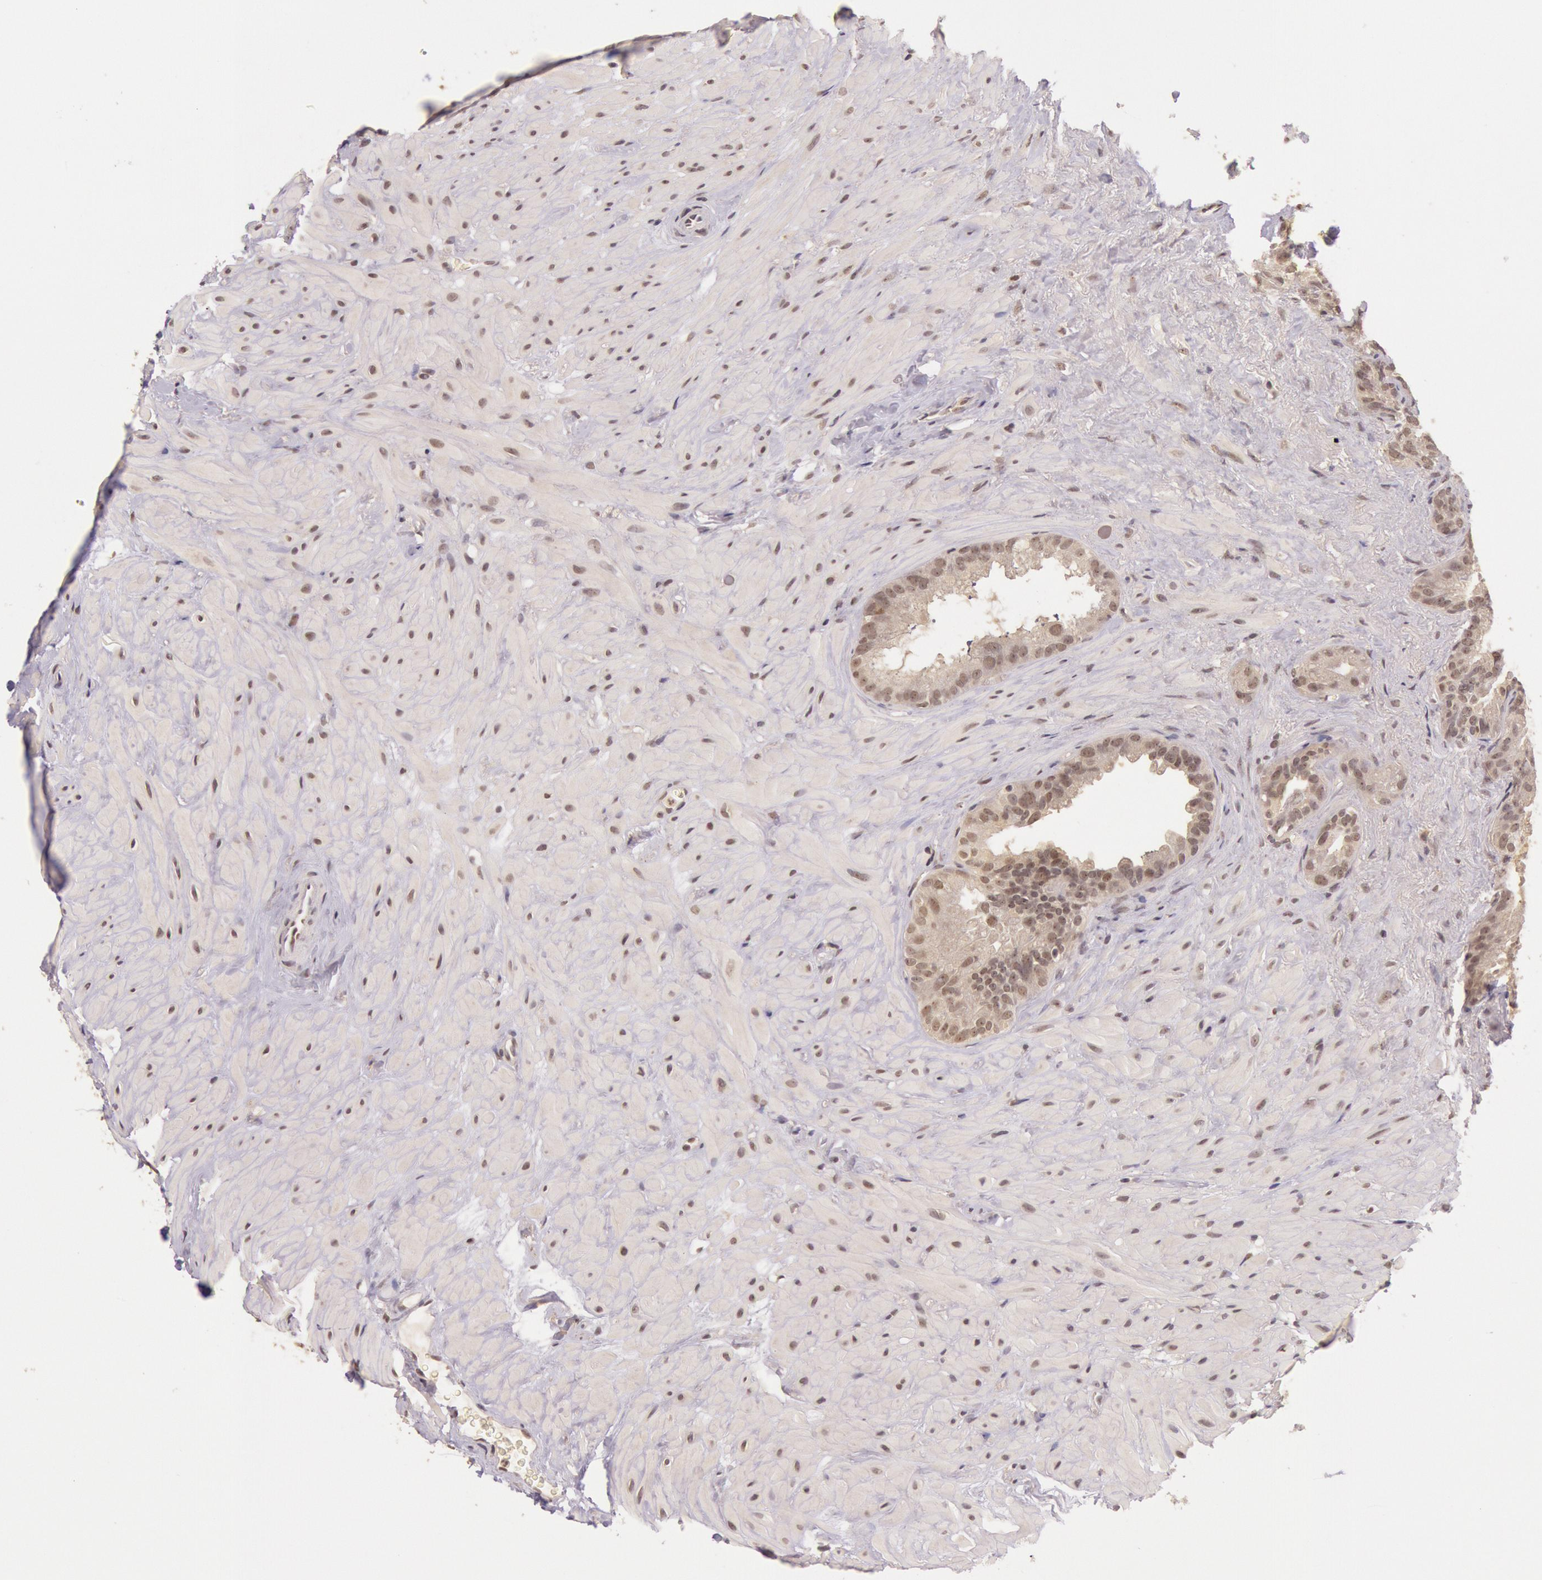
{"staining": {"intensity": "moderate", "quantity": ">75%", "location": "cytoplasmic/membranous"}, "tissue": "seminal vesicle", "cell_type": "Glandular cells", "image_type": "normal", "snomed": [{"axis": "morphology", "description": "Normal tissue, NOS"}, {"axis": "topography", "description": "Prostate"}, {"axis": "topography", "description": "Seminal veicle"}], "caption": "Seminal vesicle was stained to show a protein in brown. There is medium levels of moderate cytoplasmic/membranous expression in approximately >75% of glandular cells. Using DAB (brown) and hematoxylin (blue) stains, captured at high magnification using brightfield microscopy.", "gene": "RTL10", "patient": {"sex": "male", "age": 63}}